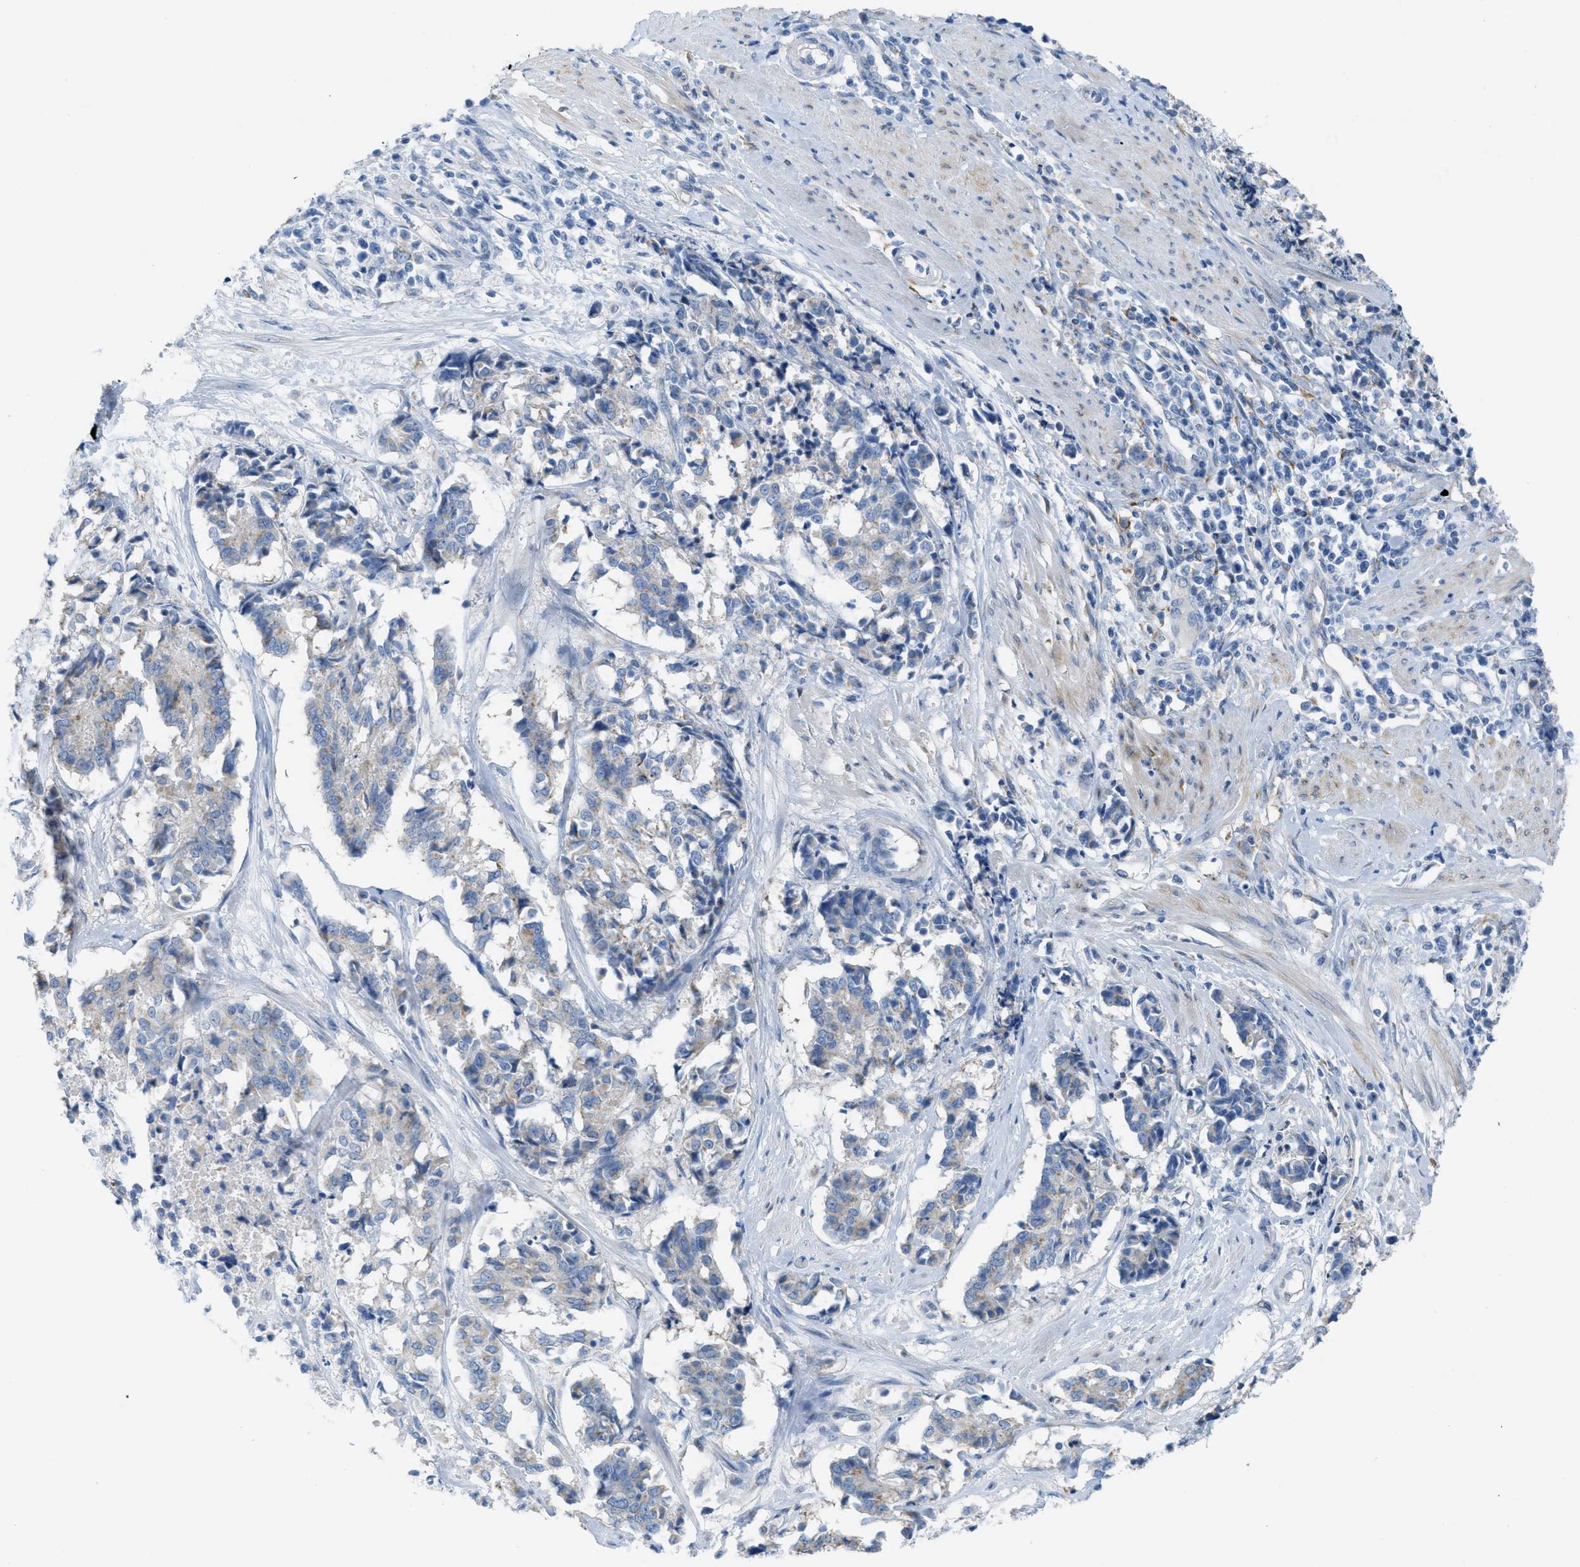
{"staining": {"intensity": "weak", "quantity": "<25%", "location": "cytoplasmic/membranous"}, "tissue": "cervical cancer", "cell_type": "Tumor cells", "image_type": "cancer", "snomed": [{"axis": "morphology", "description": "Squamous cell carcinoma, NOS"}, {"axis": "topography", "description": "Cervix"}], "caption": "Squamous cell carcinoma (cervical) was stained to show a protein in brown. There is no significant positivity in tumor cells. The staining was performed using DAB to visualize the protein expression in brown, while the nuclei were stained in blue with hematoxylin (Magnification: 20x).", "gene": "ASGR1", "patient": {"sex": "female", "age": 35}}